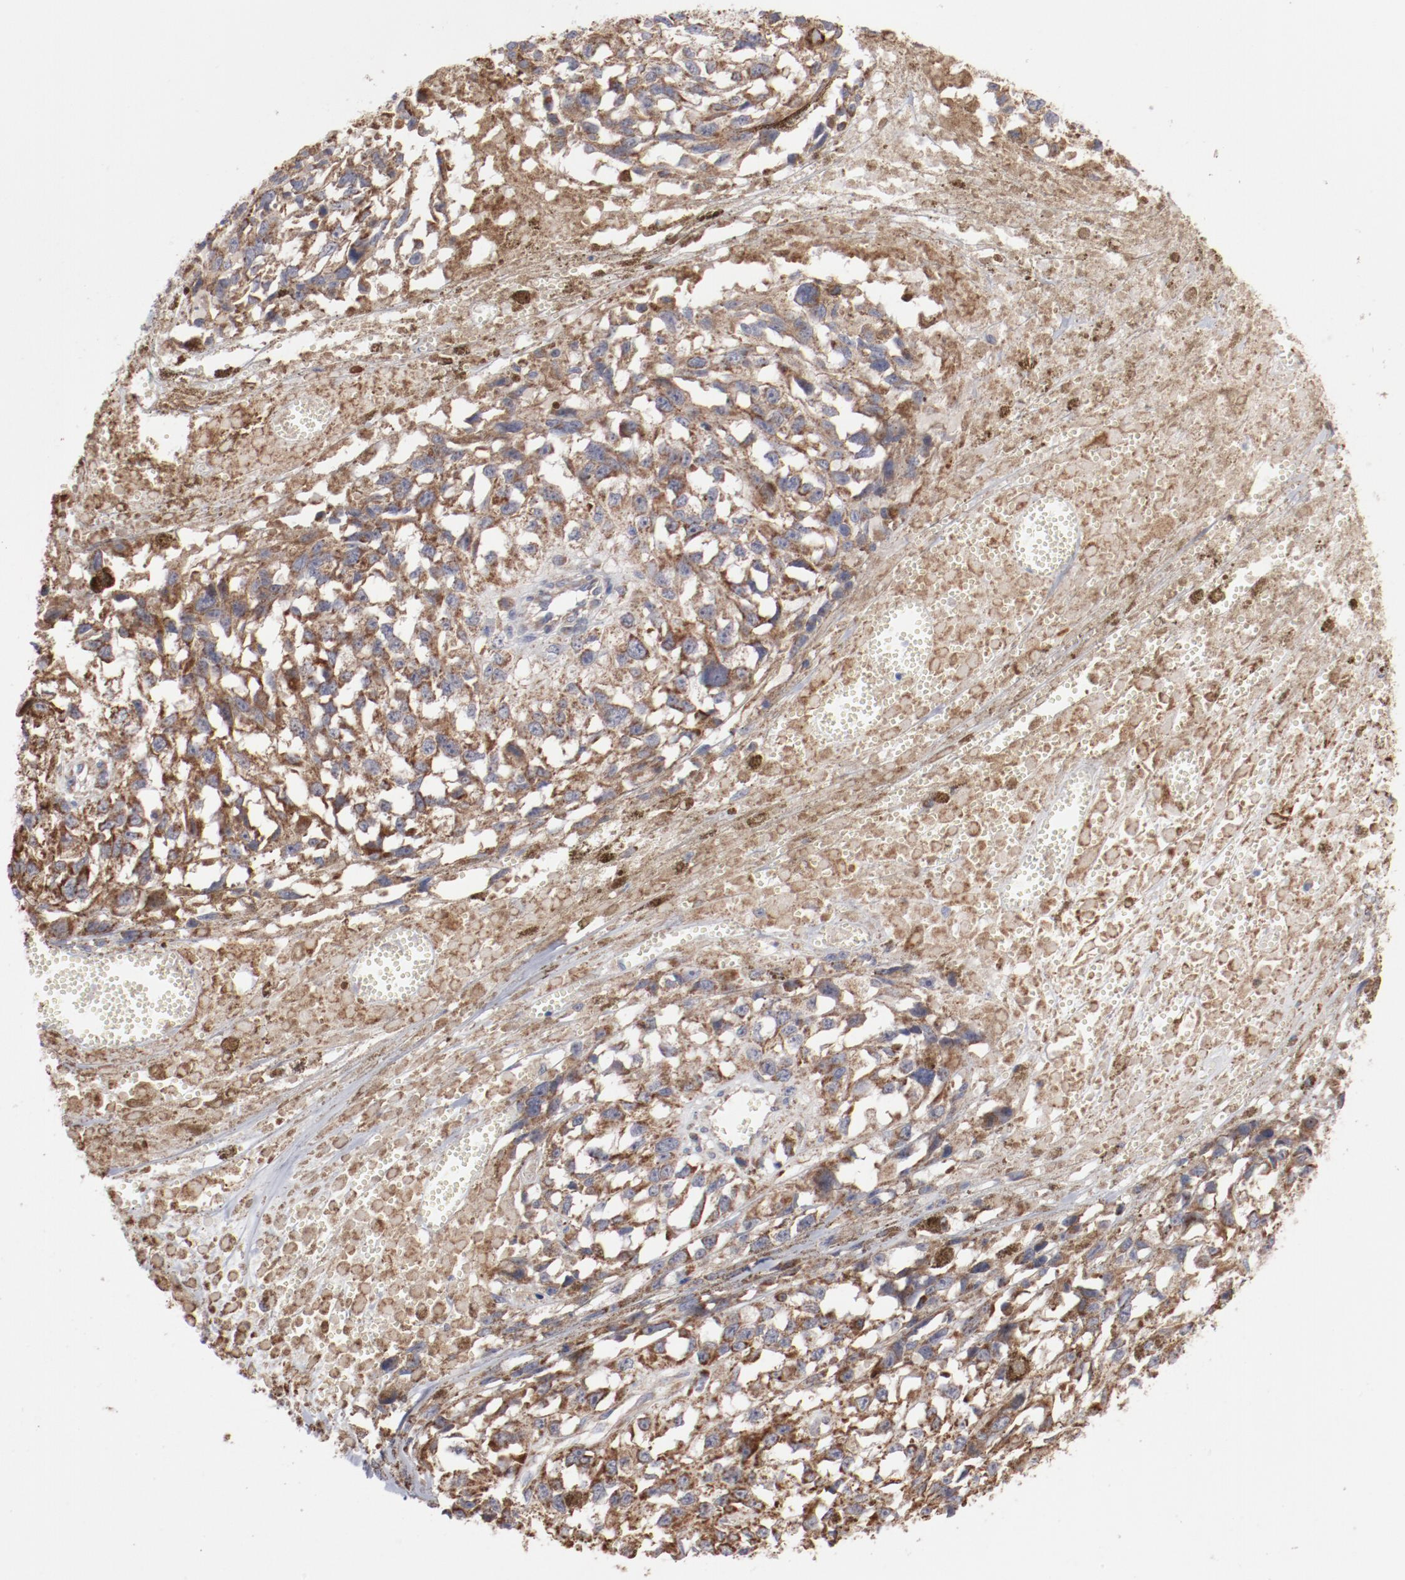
{"staining": {"intensity": "moderate", "quantity": ">75%", "location": "cytoplasmic/membranous"}, "tissue": "melanoma", "cell_type": "Tumor cells", "image_type": "cancer", "snomed": [{"axis": "morphology", "description": "Malignant melanoma, Metastatic site"}, {"axis": "topography", "description": "Lymph node"}], "caption": "Immunohistochemical staining of human malignant melanoma (metastatic site) reveals moderate cytoplasmic/membranous protein staining in approximately >75% of tumor cells. (DAB (3,3'-diaminobenzidine) IHC with brightfield microscopy, high magnification).", "gene": "PPFIBP2", "patient": {"sex": "male", "age": 59}}